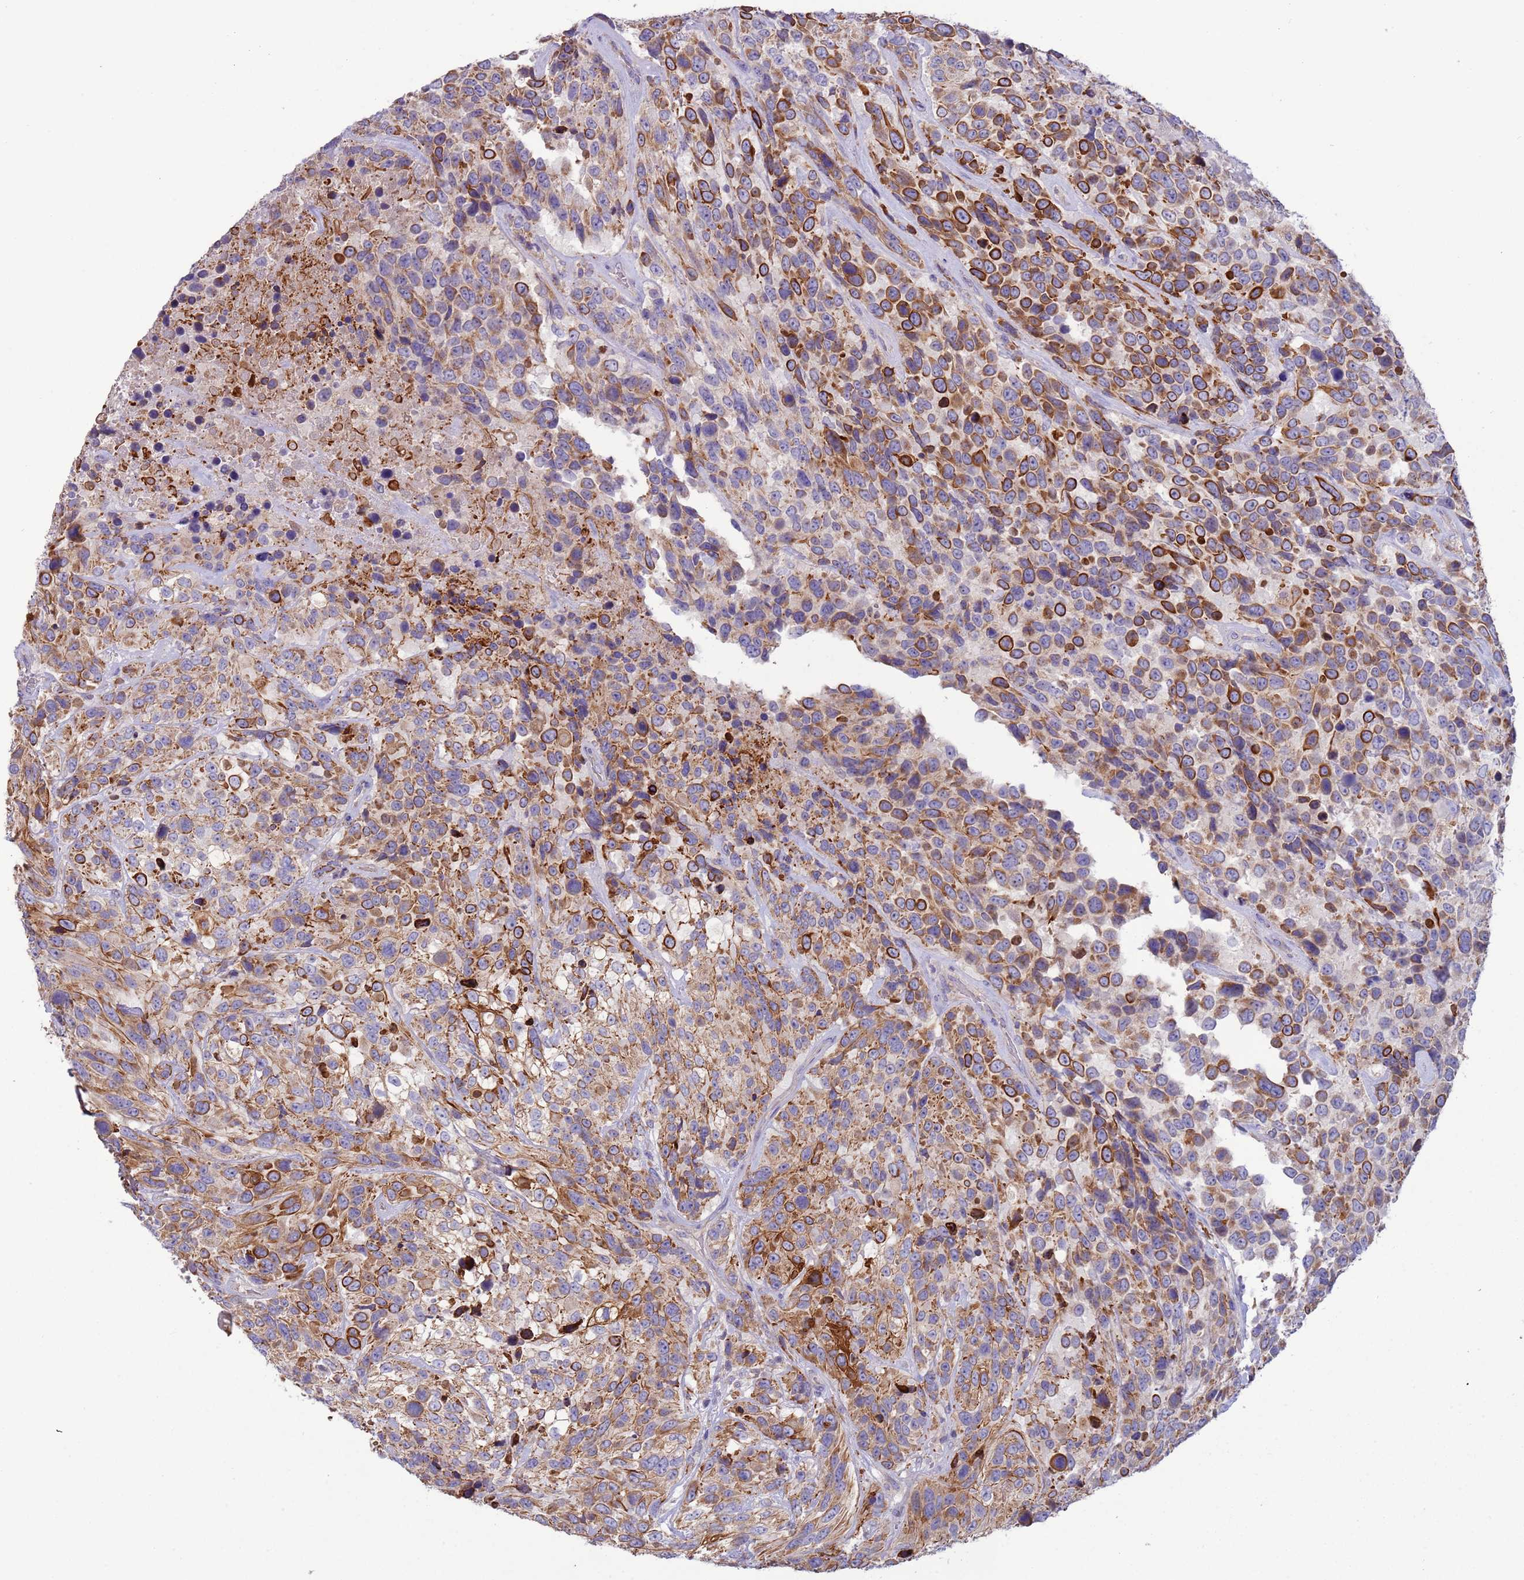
{"staining": {"intensity": "moderate", "quantity": ">75%", "location": "cytoplasmic/membranous"}, "tissue": "urothelial cancer", "cell_type": "Tumor cells", "image_type": "cancer", "snomed": [{"axis": "morphology", "description": "Urothelial carcinoma, High grade"}, {"axis": "topography", "description": "Urinary bladder"}], "caption": "This photomicrograph reveals urothelial cancer stained with immunohistochemistry to label a protein in brown. The cytoplasmic/membranous of tumor cells show moderate positivity for the protein. Nuclei are counter-stained blue.", "gene": "UQCRQ", "patient": {"sex": "male", "age": 56}}